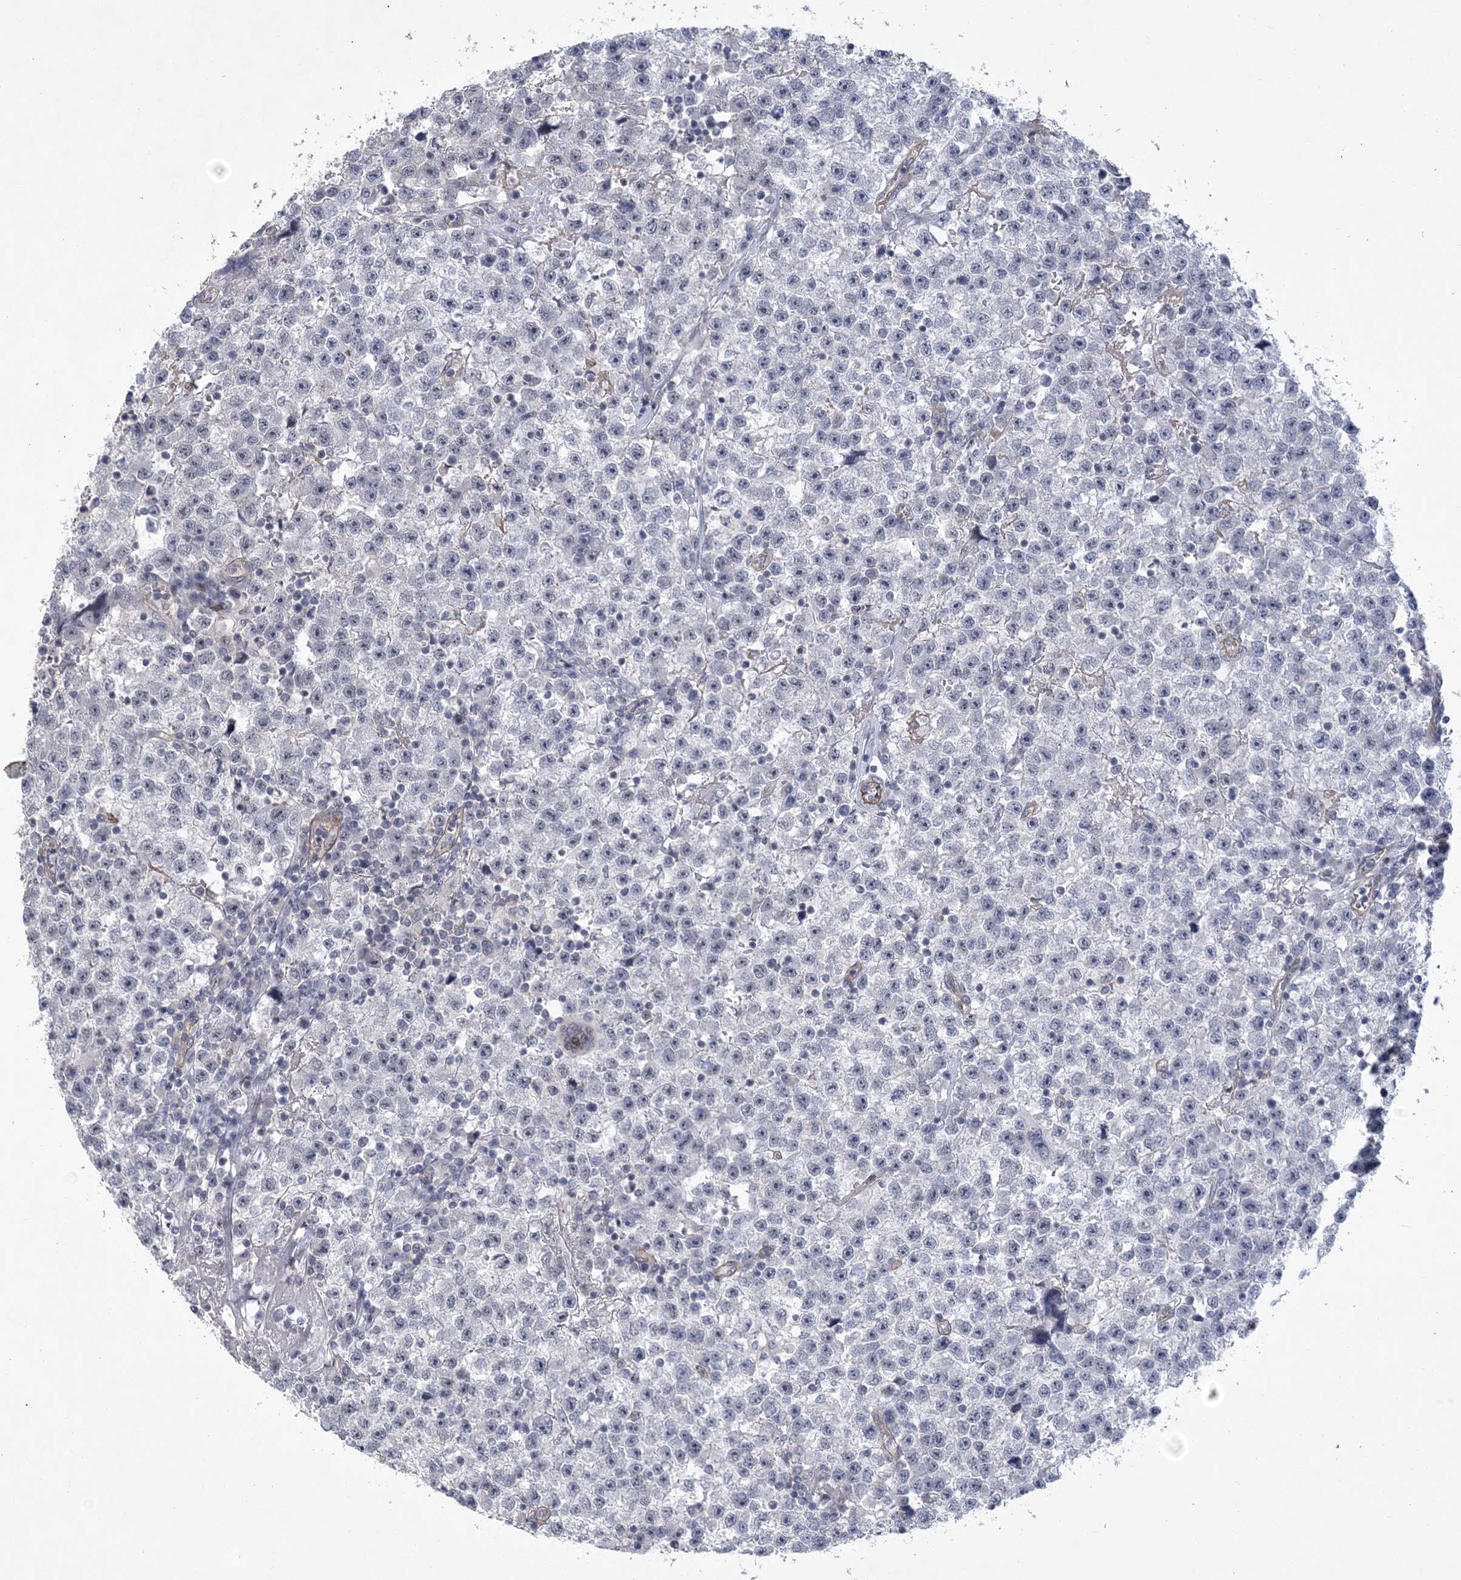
{"staining": {"intensity": "negative", "quantity": "none", "location": "none"}, "tissue": "testis cancer", "cell_type": "Tumor cells", "image_type": "cancer", "snomed": [{"axis": "morphology", "description": "Seminoma, NOS"}, {"axis": "topography", "description": "Testis"}], "caption": "High power microscopy micrograph of an immunohistochemistry photomicrograph of testis seminoma, revealing no significant positivity in tumor cells.", "gene": "HOMEZ", "patient": {"sex": "male", "age": 22}}